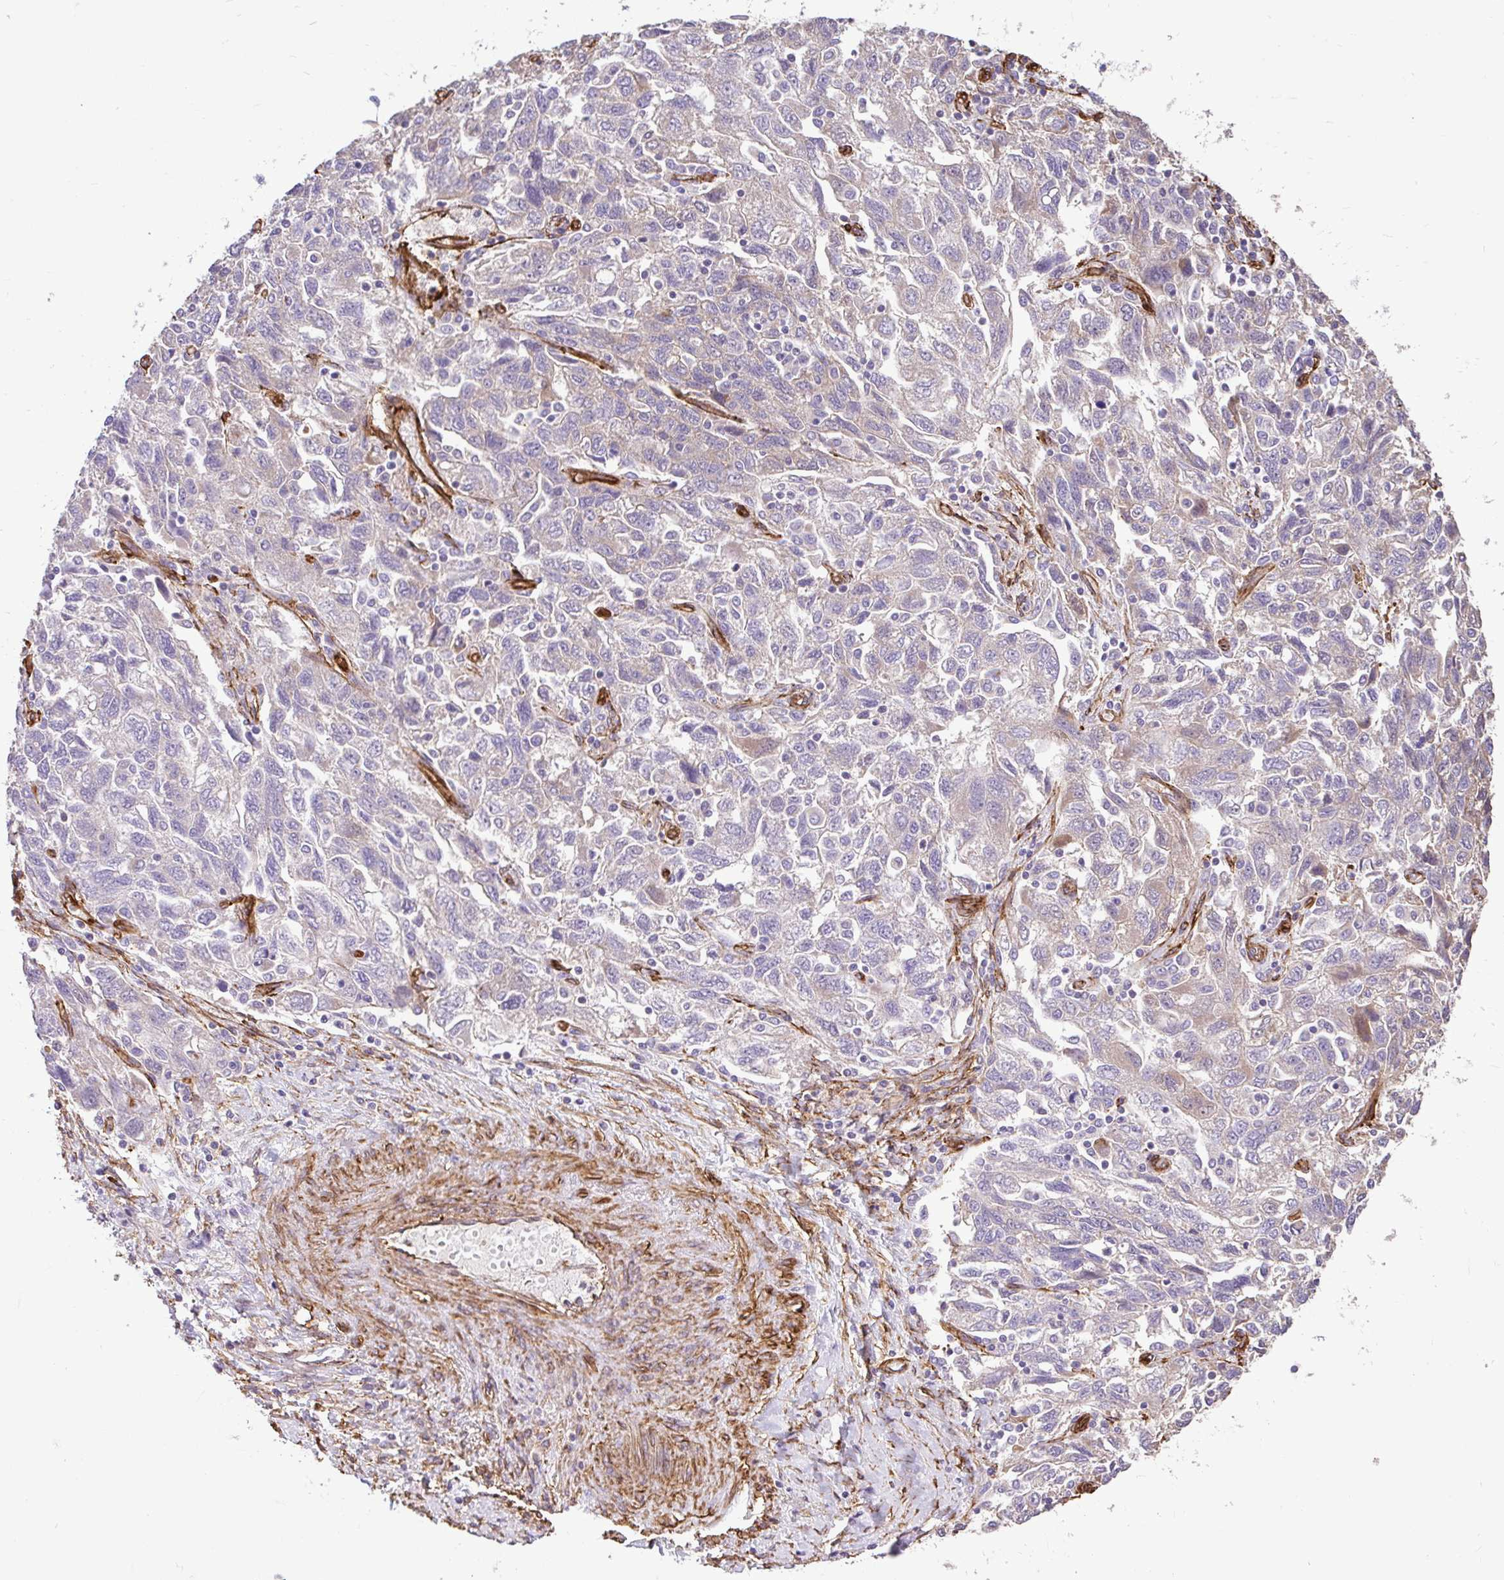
{"staining": {"intensity": "negative", "quantity": "none", "location": "none"}, "tissue": "ovarian cancer", "cell_type": "Tumor cells", "image_type": "cancer", "snomed": [{"axis": "morphology", "description": "Carcinoma, NOS"}, {"axis": "morphology", "description": "Cystadenocarcinoma, serous, NOS"}, {"axis": "topography", "description": "Ovary"}], "caption": "DAB (3,3'-diaminobenzidine) immunohistochemical staining of ovarian carcinoma exhibits no significant positivity in tumor cells.", "gene": "PTPRK", "patient": {"sex": "female", "age": 69}}